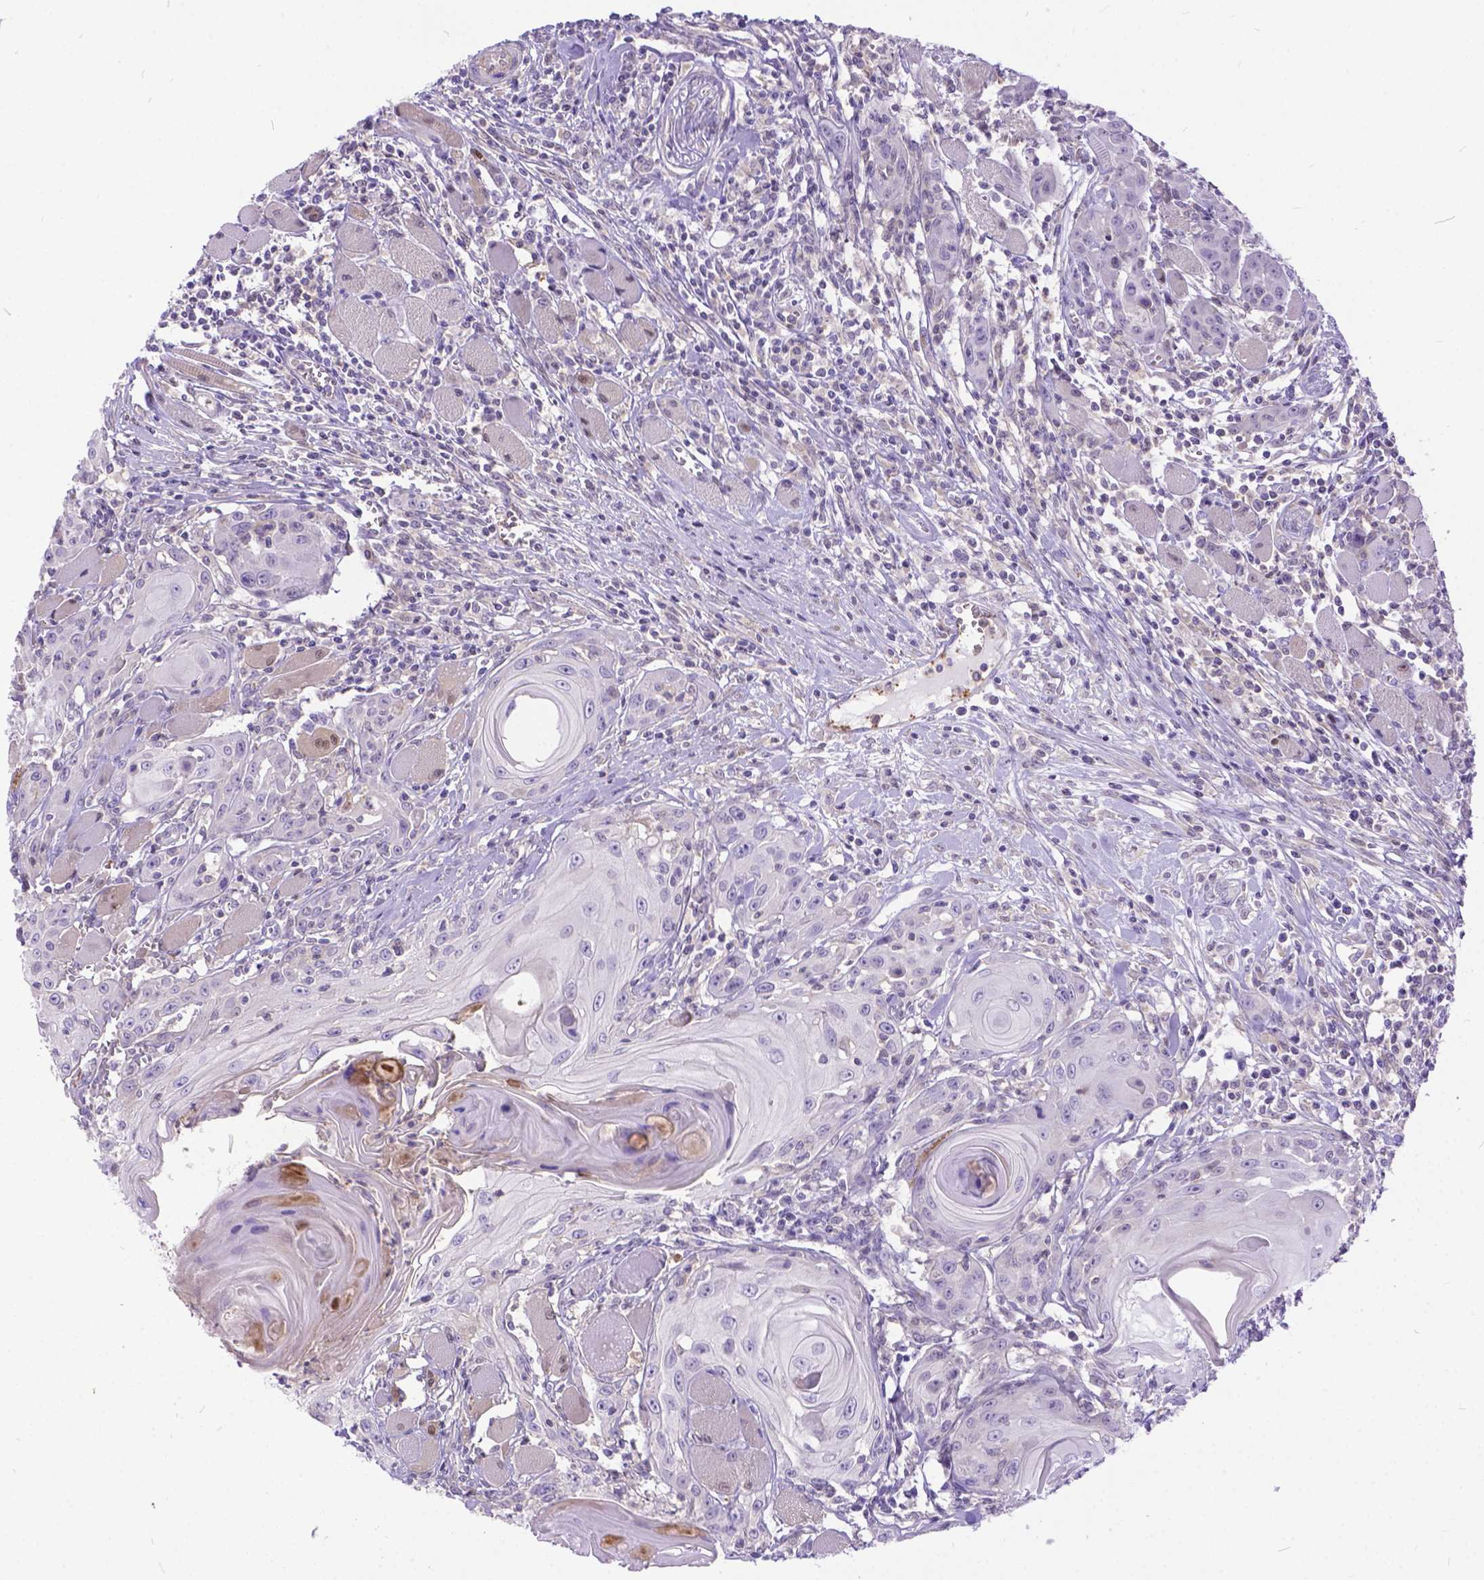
{"staining": {"intensity": "negative", "quantity": "none", "location": "none"}, "tissue": "head and neck cancer", "cell_type": "Tumor cells", "image_type": "cancer", "snomed": [{"axis": "morphology", "description": "Squamous cell carcinoma, NOS"}, {"axis": "topography", "description": "Head-Neck"}], "caption": "The immunohistochemistry image has no significant staining in tumor cells of head and neck cancer tissue.", "gene": "TMEM169", "patient": {"sex": "female", "age": 80}}